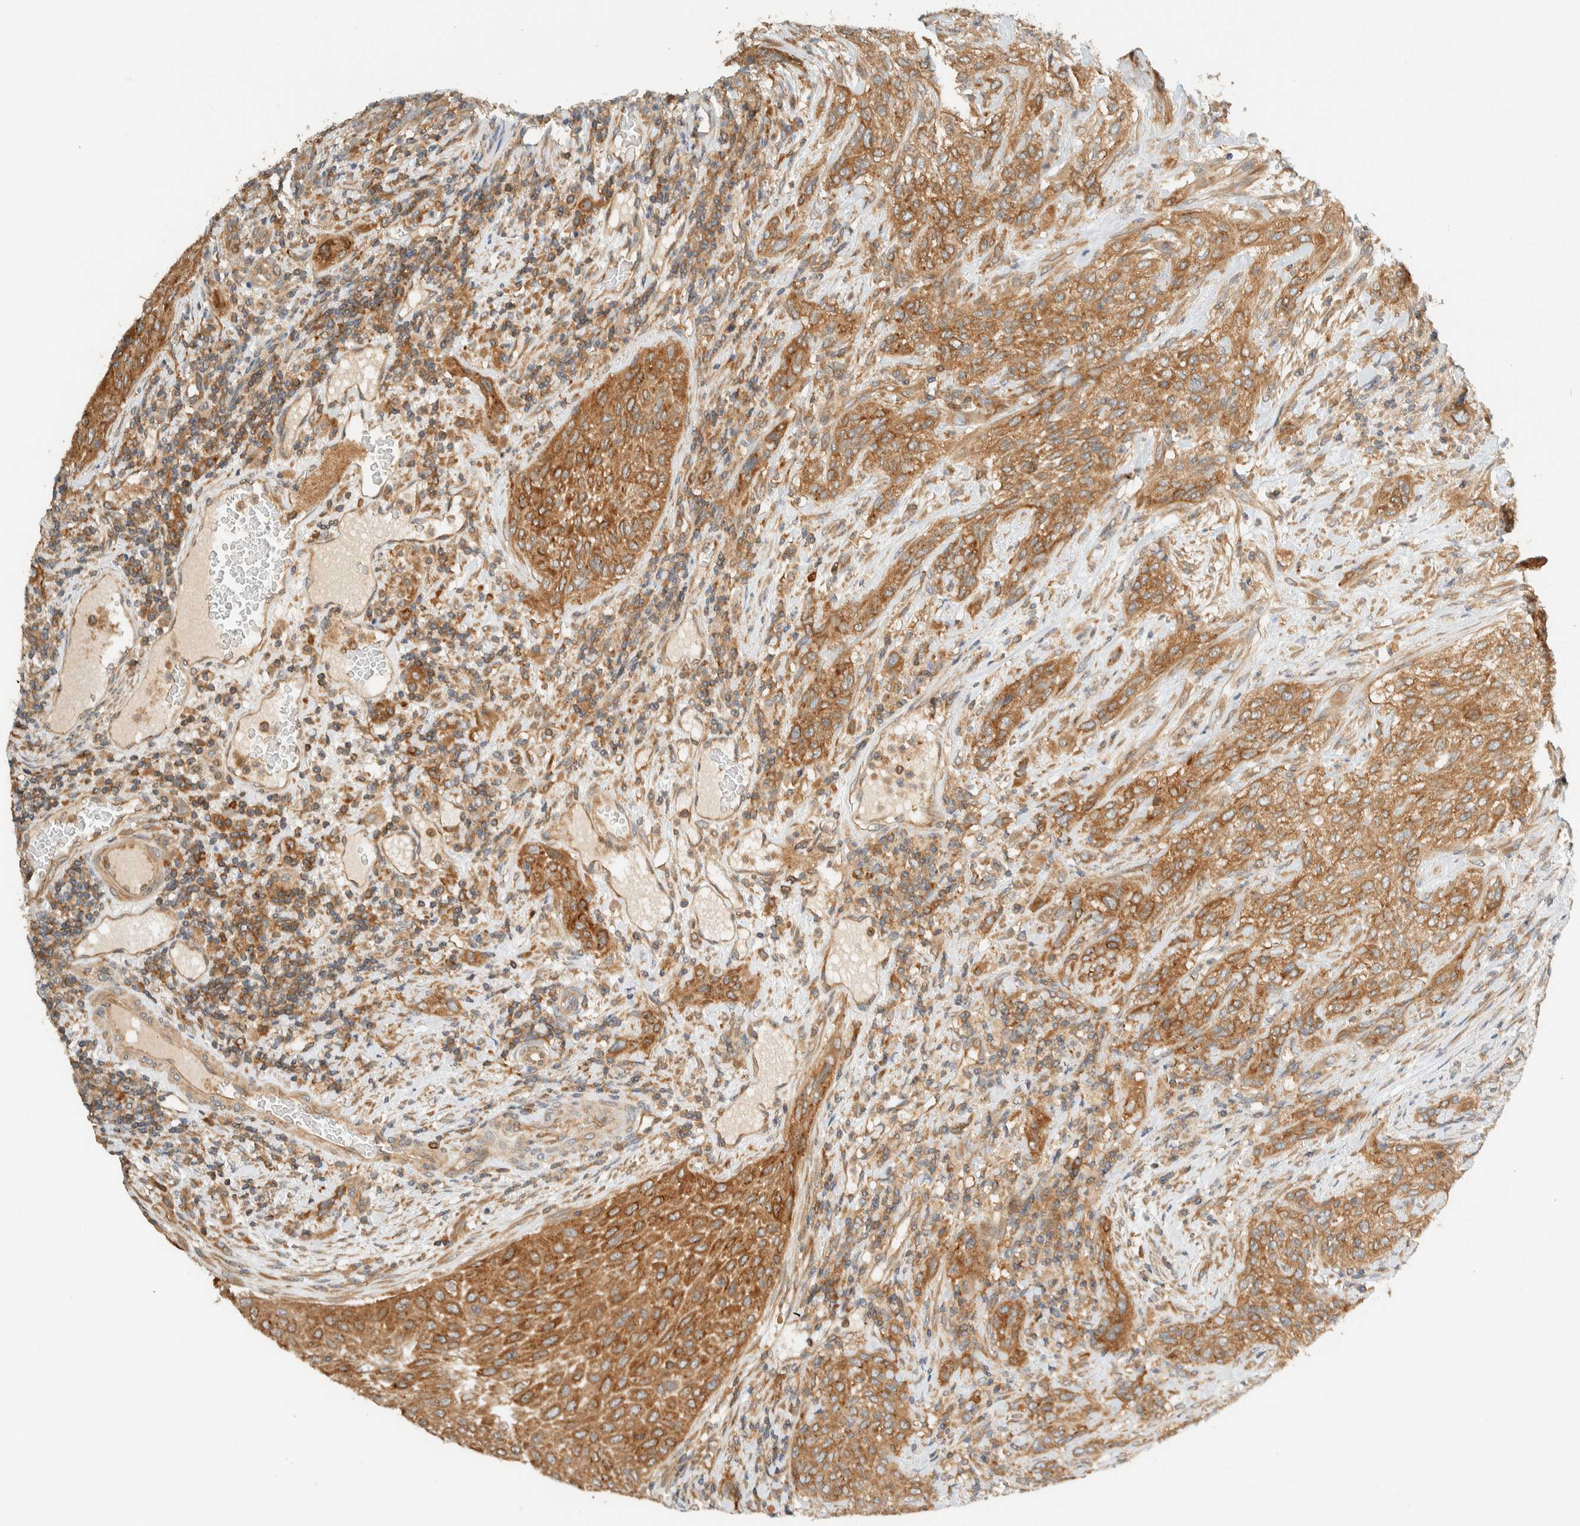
{"staining": {"intensity": "moderate", "quantity": ">75%", "location": "cytoplasmic/membranous"}, "tissue": "urothelial cancer", "cell_type": "Tumor cells", "image_type": "cancer", "snomed": [{"axis": "morphology", "description": "Urothelial carcinoma, Low grade"}, {"axis": "morphology", "description": "Urothelial carcinoma, High grade"}, {"axis": "topography", "description": "Urinary bladder"}], "caption": "This photomicrograph shows IHC staining of human urothelial carcinoma (high-grade), with medium moderate cytoplasmic/membranous expression in about >75% of tumor cells.", "gene": "ARFGEF1", "patient": {"sex": "male", "age": 35}}